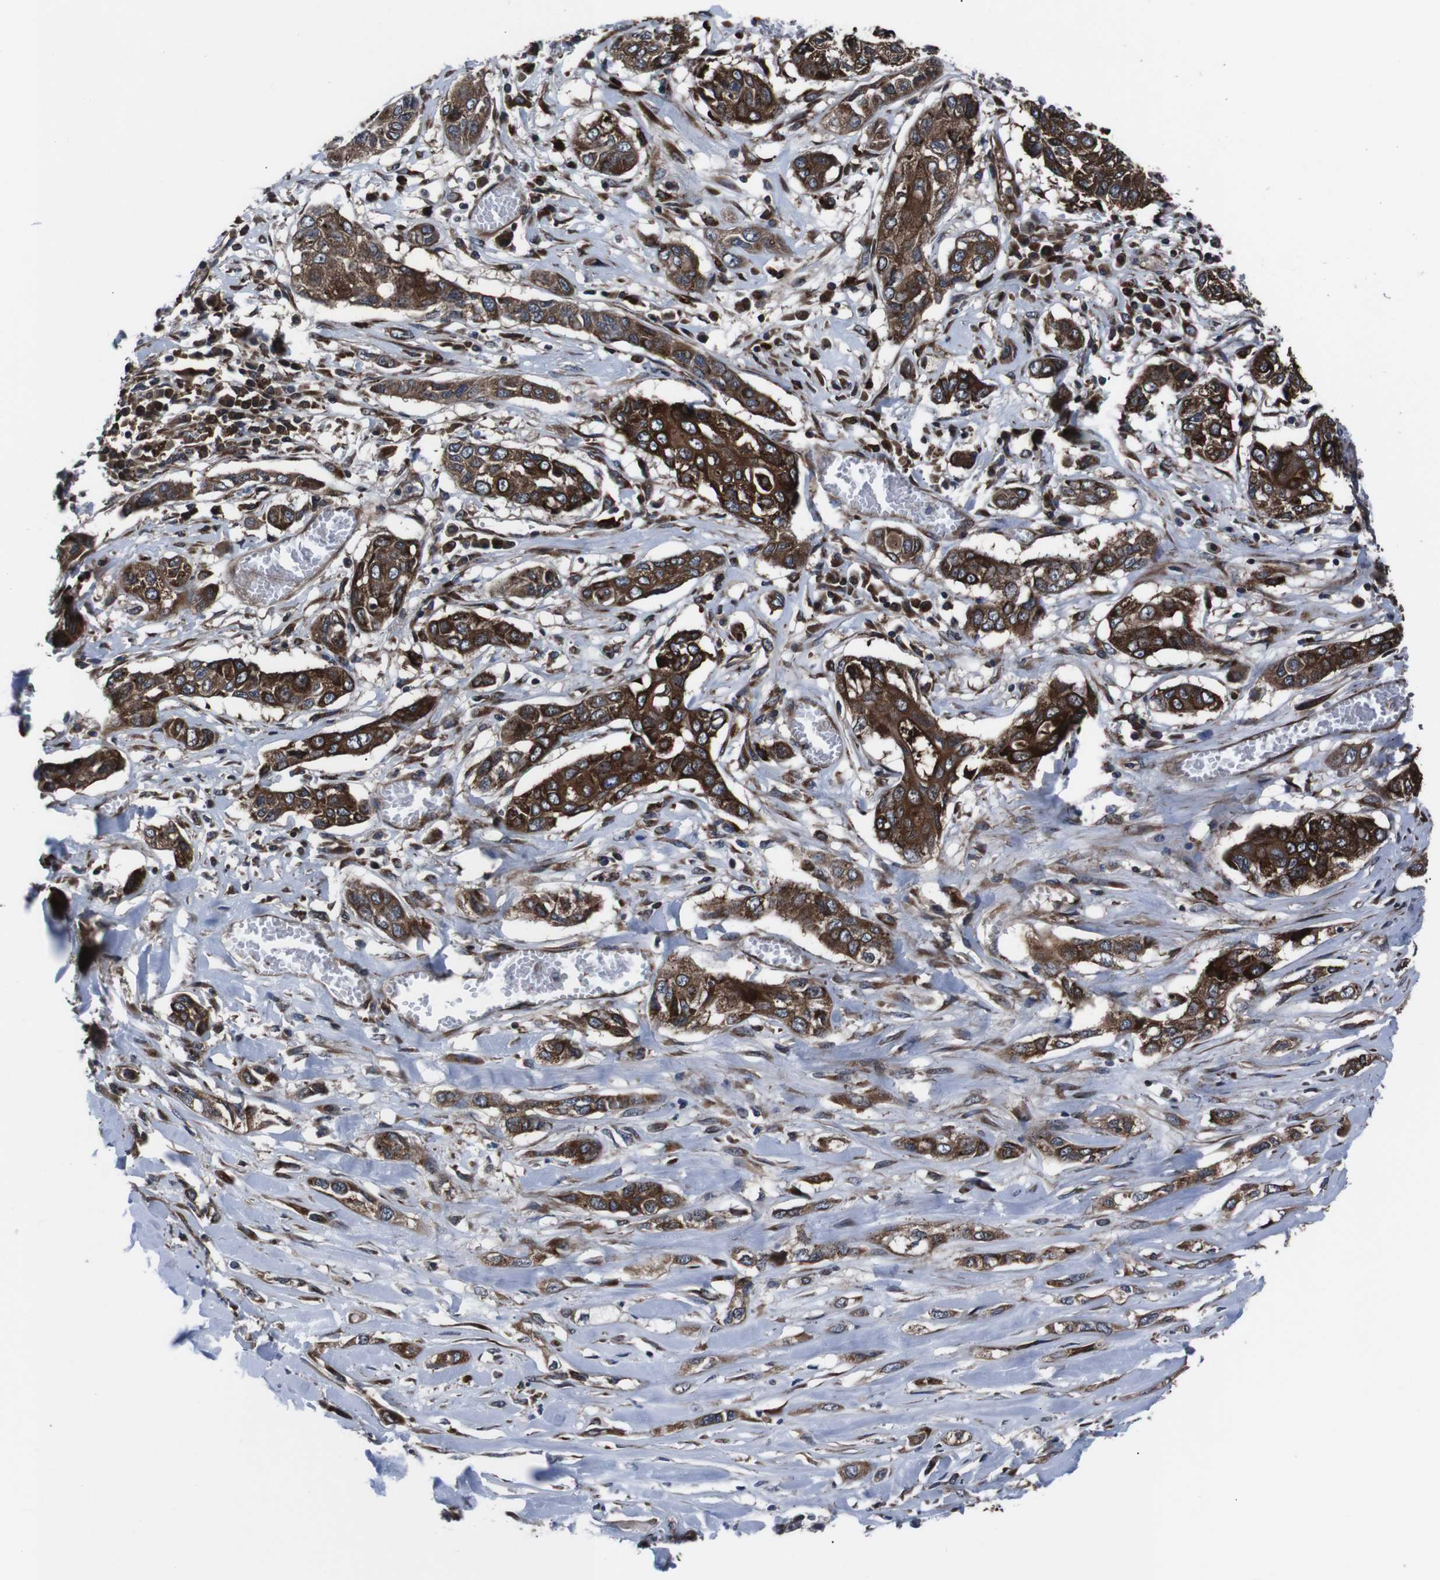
{"staining": {"intensity": "strong", "quantity": ">75%", "location": "cytoplasmic/membranous"}, "tissue": "lung cancer", "cell_type": "Tumor cells", "image_type": "cancer", "snomed": [{"axis": "morphology", "description": "Squamous cell carcinoma, NOS"}, {"axis": "topography", "description": "Lung"}], "caption": "An immunohistochemistry micrograph of neoplastic tissue is shown. Protein staining in brown shows strong cytoplasmic/membranous positivity in squamous cell carcinoma (lung) within tumor cells. (DAB IHC, brown staining for protein, blue staining for nuclei).", "gene": "EIF4A2", "patient": {"sex": "male", "age": 71}}